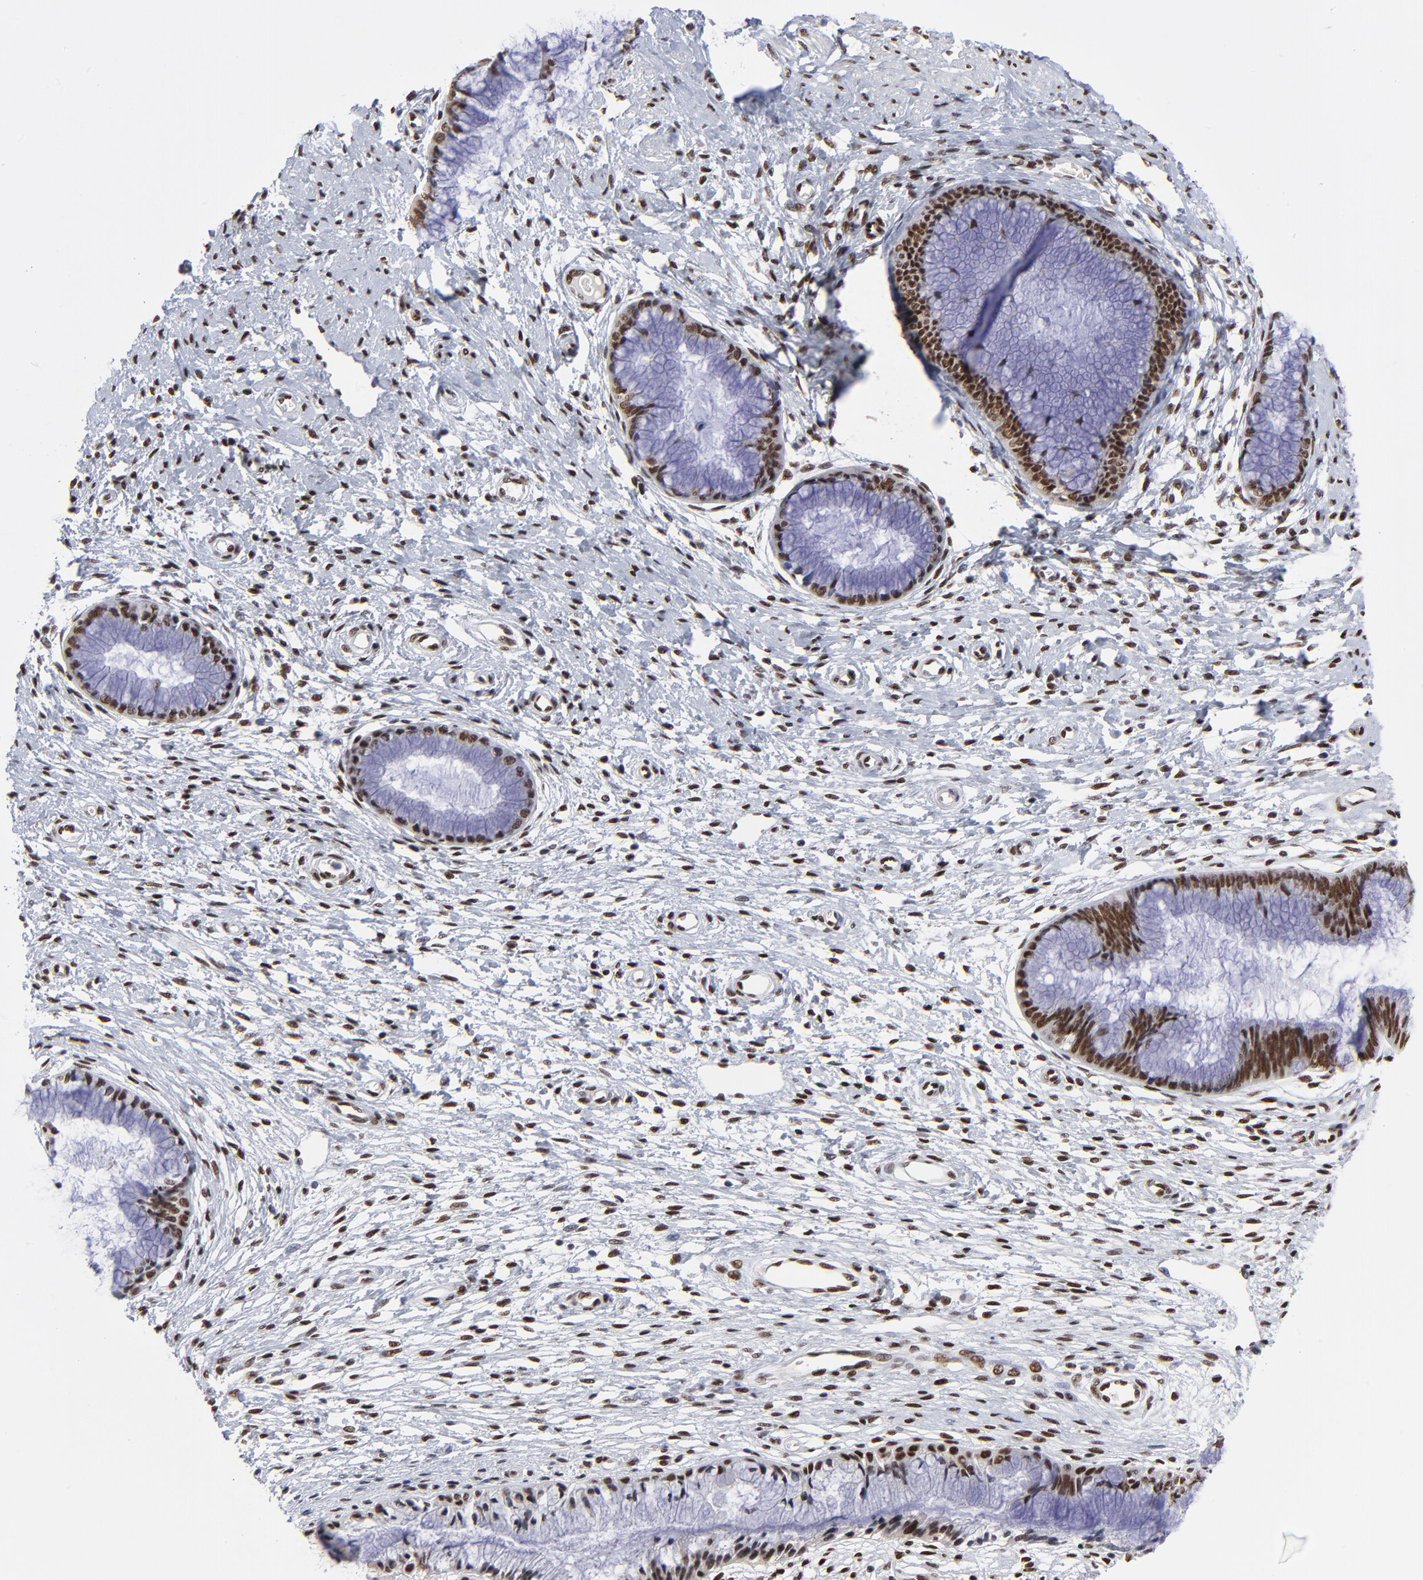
{"staining": {"intensity": "strong", "quantity": ">75%", "location": "nuclear"}, "tissue": "cervix", "cell_type": "Glandular cells", "image_type": "normal", "snomed": [{"axis": "morphology", "description": "Normal tissue, NOS"}, {"axis": "topography", "description": "Cervix"}], "caption": "Cervix stained with a brown dye shows strong nuclear positive expression in about >75% of glandular cells.", "gene": "ZMYM3", "patient": {"sex": "female", "age": 27}}